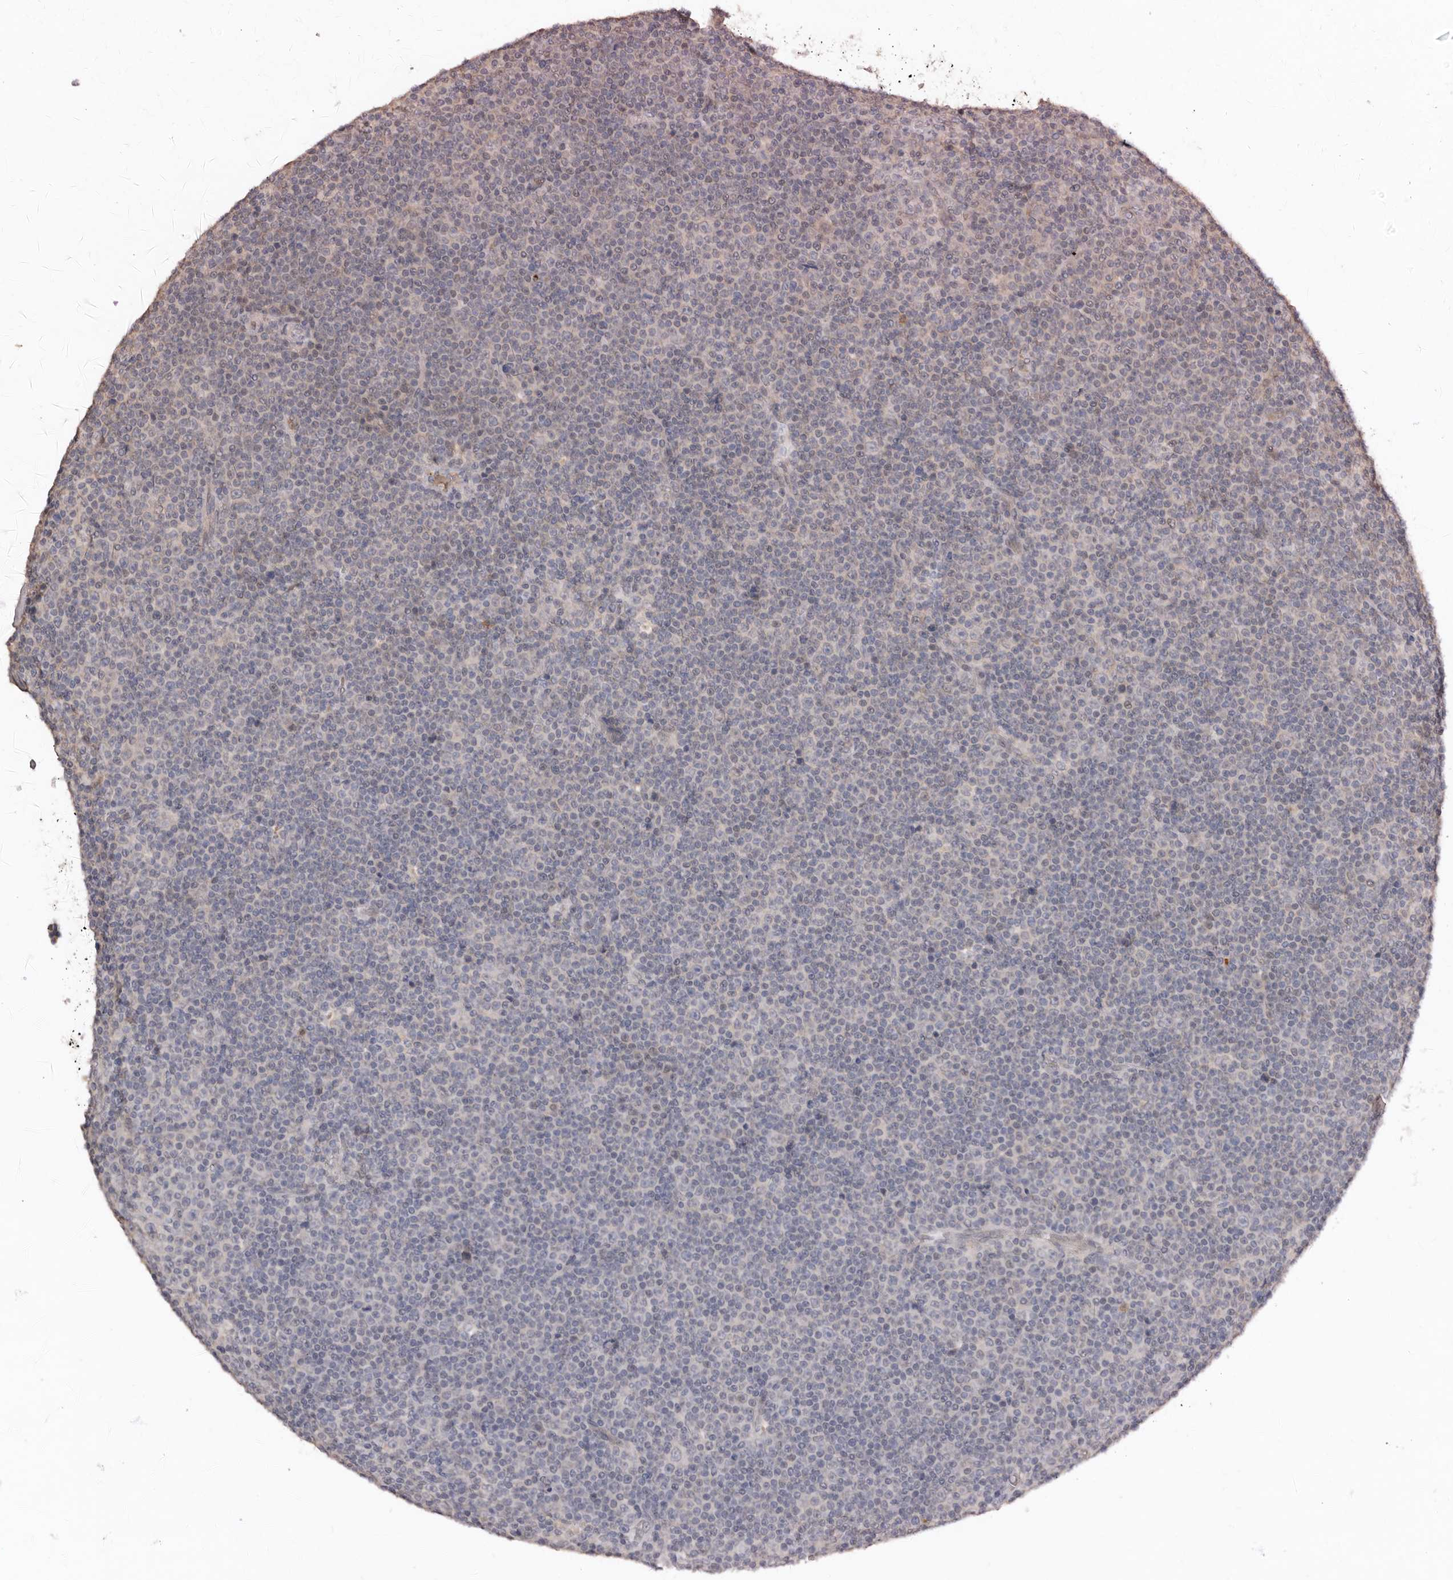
{"staining": {"intensity": "negative", "quantity": "none", "location": "none"}, "tissue": "lymphoma", "cell_type": "Tumor cells", "image_type": "cancer", "snomed": [{"axis": "morphology", "description": "Malignant lymphoma, non-Hodgkin's type, Low grade"}, {"axis": "topography", "description": "Lymph node"}], "caption": "An IHC image of malignant lymphoma, non-Hodgkin's type (low-grade) is shown. There is no staining in tumor cells of malignant lymphoma, non-Hodgkin's type (low-grade). (DAB (3,3'-diaminobenzidine) IHC, high magnification).", "gene": "SULT1E1", "patient": {"sex": "female", "age": 67}}